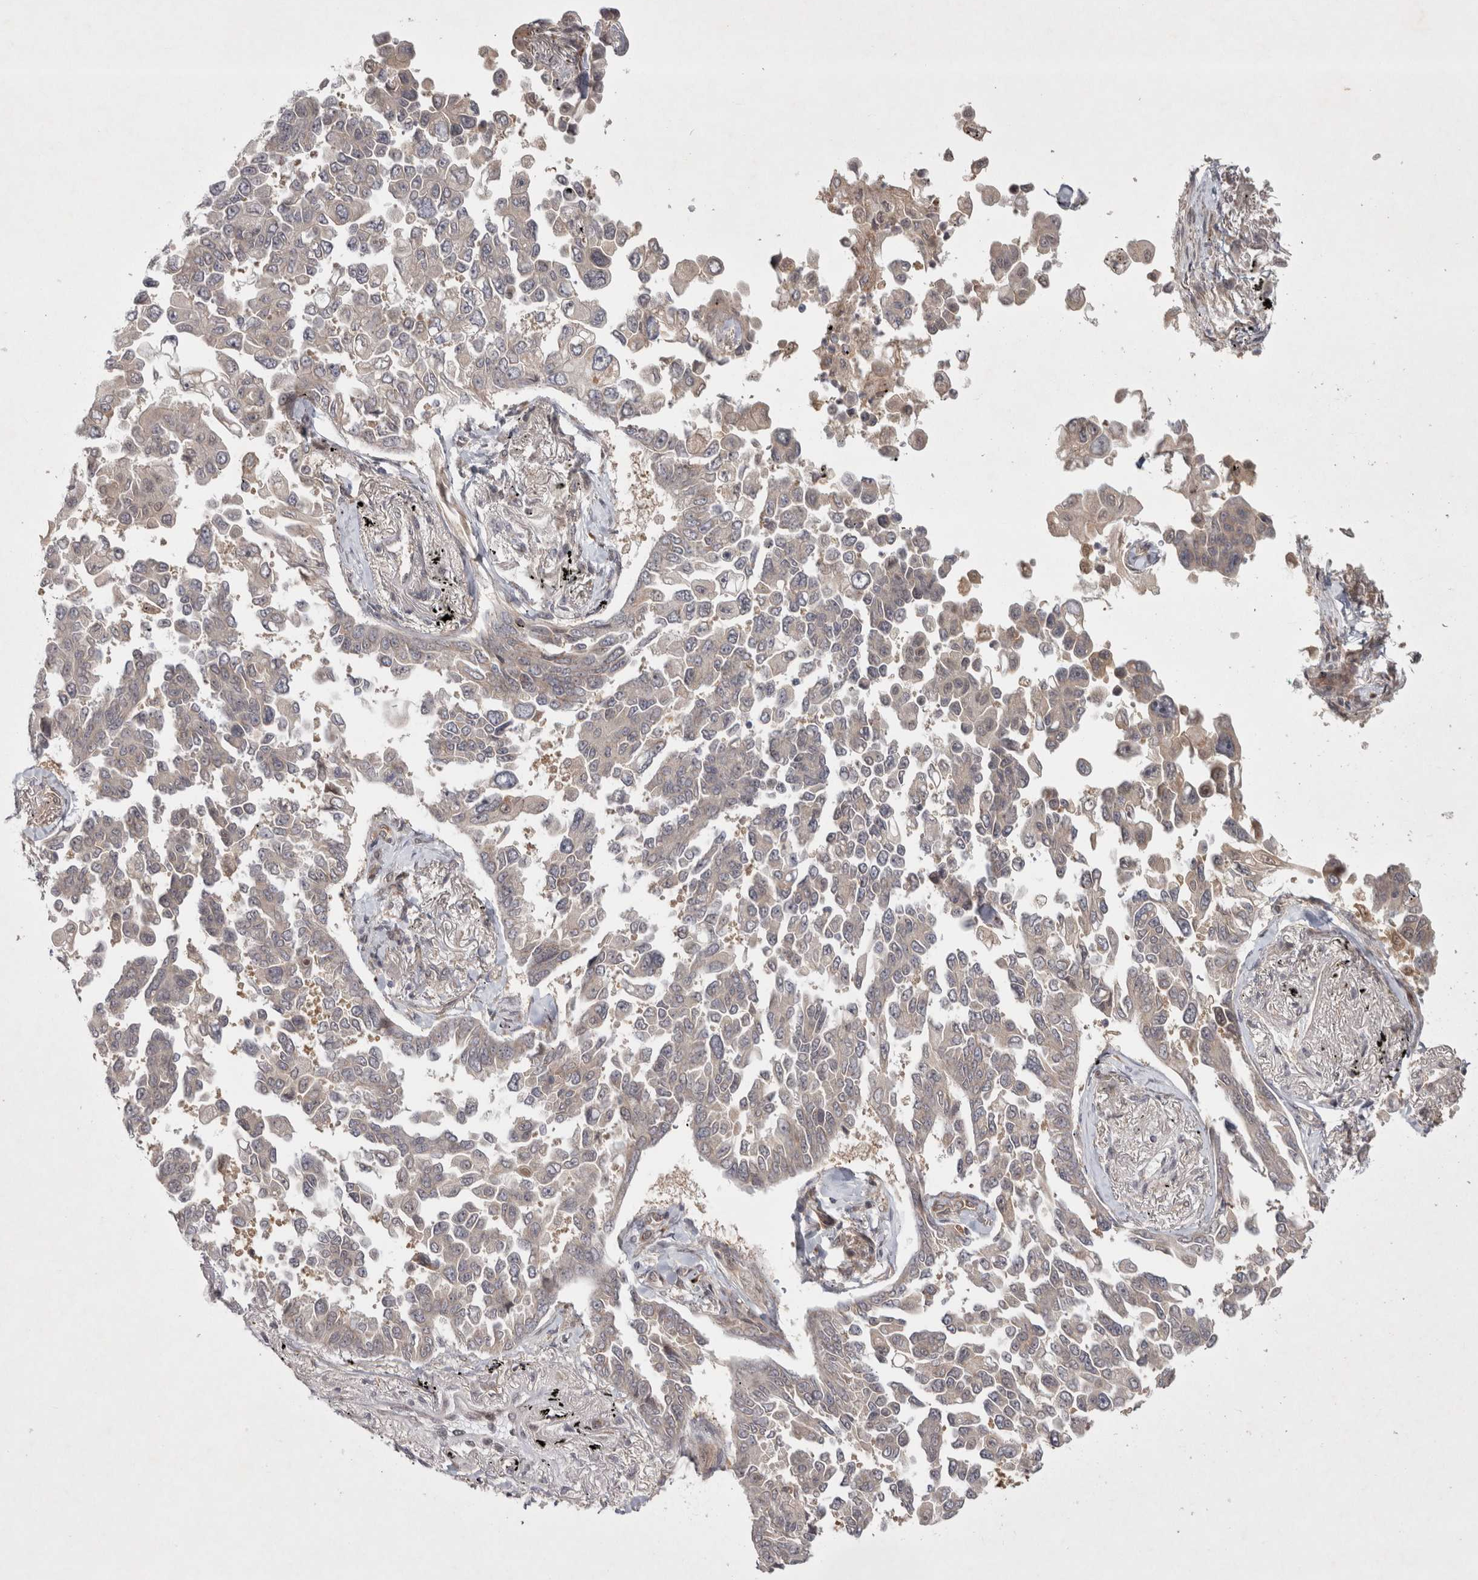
{"staining": {"intensity": "weak", "quantity": "<25%", "location": "cytoplasmic/membranous,nuclear"}, "tissue": "lung cancer", "cell_type": "Tumor cells", "image_type": "cancer", "snomed": [{"axis": "morphology", "description": "Adenocarcinoma, NOS"}, {"axis": "topography", "description": "Lung"}], "caption": "High power microscopy photomicrograph of an immunohistochemistry photomicrograph of lung adenocarcinoma, revealing no significant positivity in tumor cells.", "gene": "ZNF318", "patient": {"sex": "female", "age": 67}}